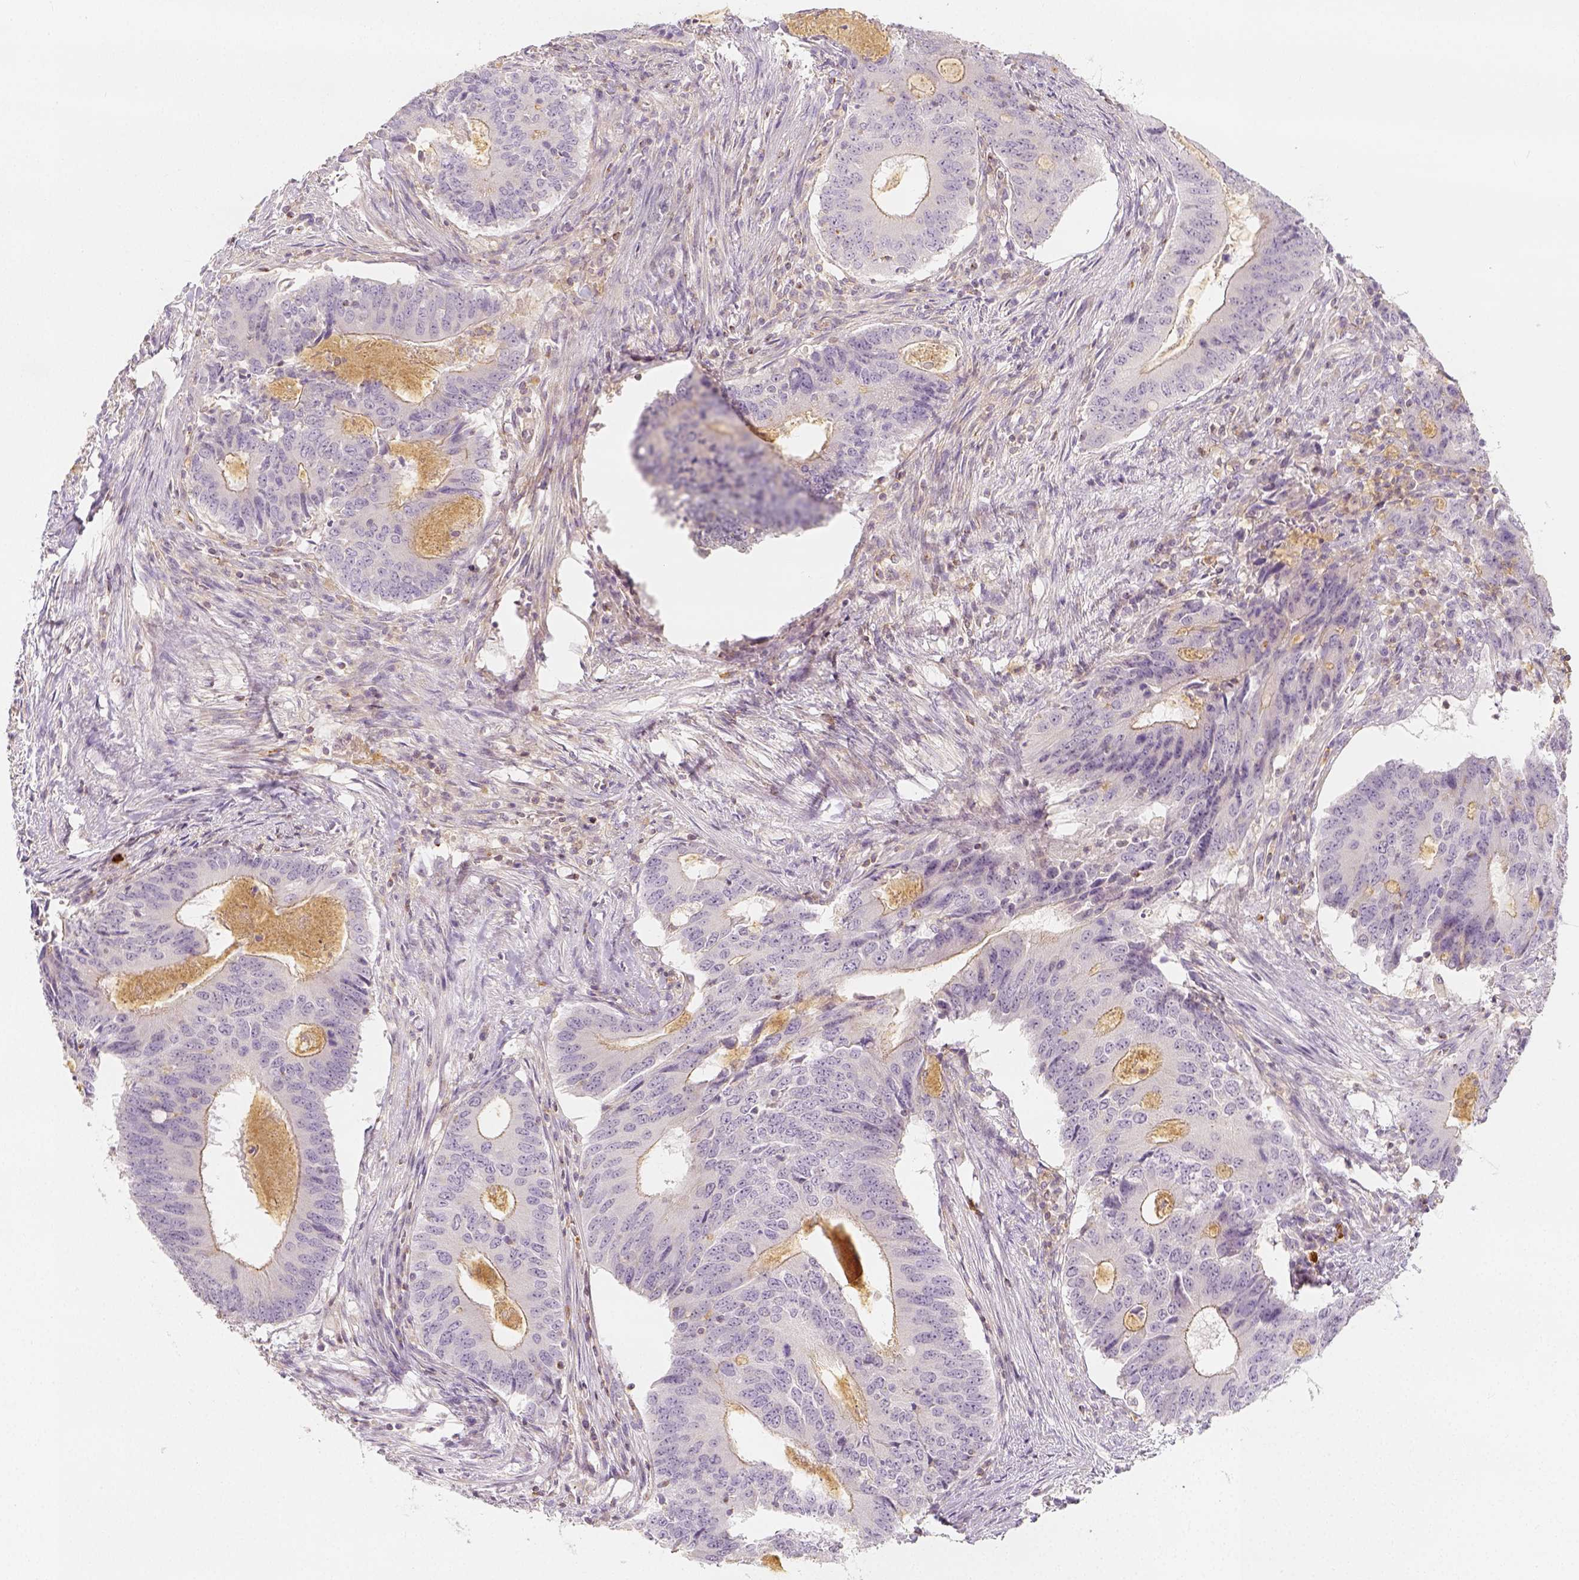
{"staining": {"intensity": "moderate", "quantity": "<25%", "location": "cytoplasmic/membranous"}, "tissue": "colorectal cancer", "cell_type": "Tumor cells", "image_type": "cancer", "snomed": [{"axis": "morphology", "description": "Adenocarcinoma, NOS"}, {"axis": "topography", "description": "Colon"}], "caption": "This photomicrograph demonstrates immunohistochemistry staining of human colorectal cancer, with low moderate cytoplasmic/membranous staining in approximately <25% of tumor cells.", "gene": "PTPRJ", "patient": {"sex": "male", "age": 67}}